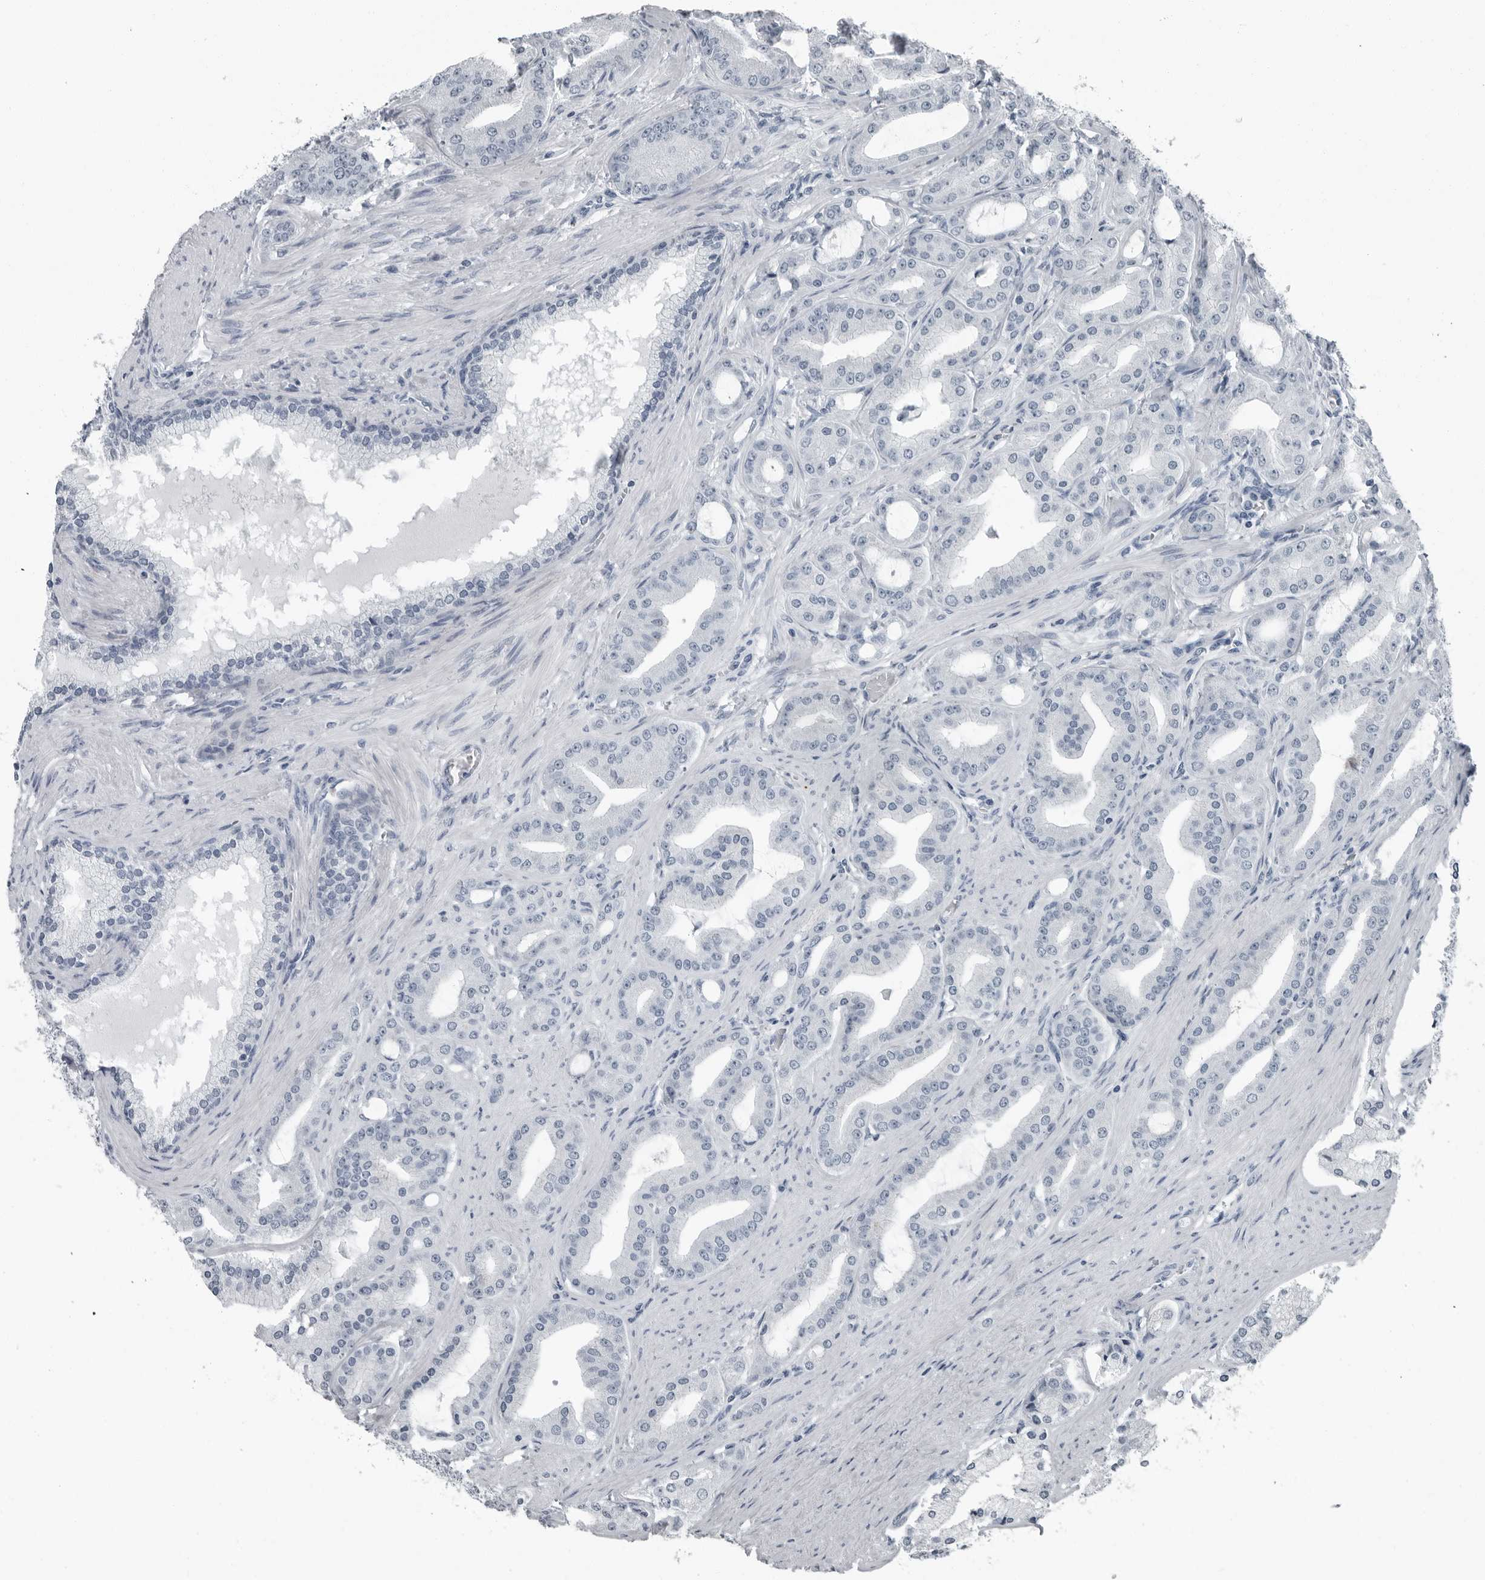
{"staining": {"intensity": "negative", "quantity": "none", "location": "none"}, "tissue": "prostate cancer", "cell_type": "Tumor cells", "image_type": "cancer", "snomed": [{"axis": "morphology", "description": "Adenocarcinoma, High grade"}, {"axis": "topography", "description": "Prostate"}], "caption": "A photomicrograph of high-grade adenocarcinoma (prostate) stained for a protein demonstrates no brown staining in tumor cells.", "gene": "PDCD11", "patient": {"sex": "male", "age": 60}}